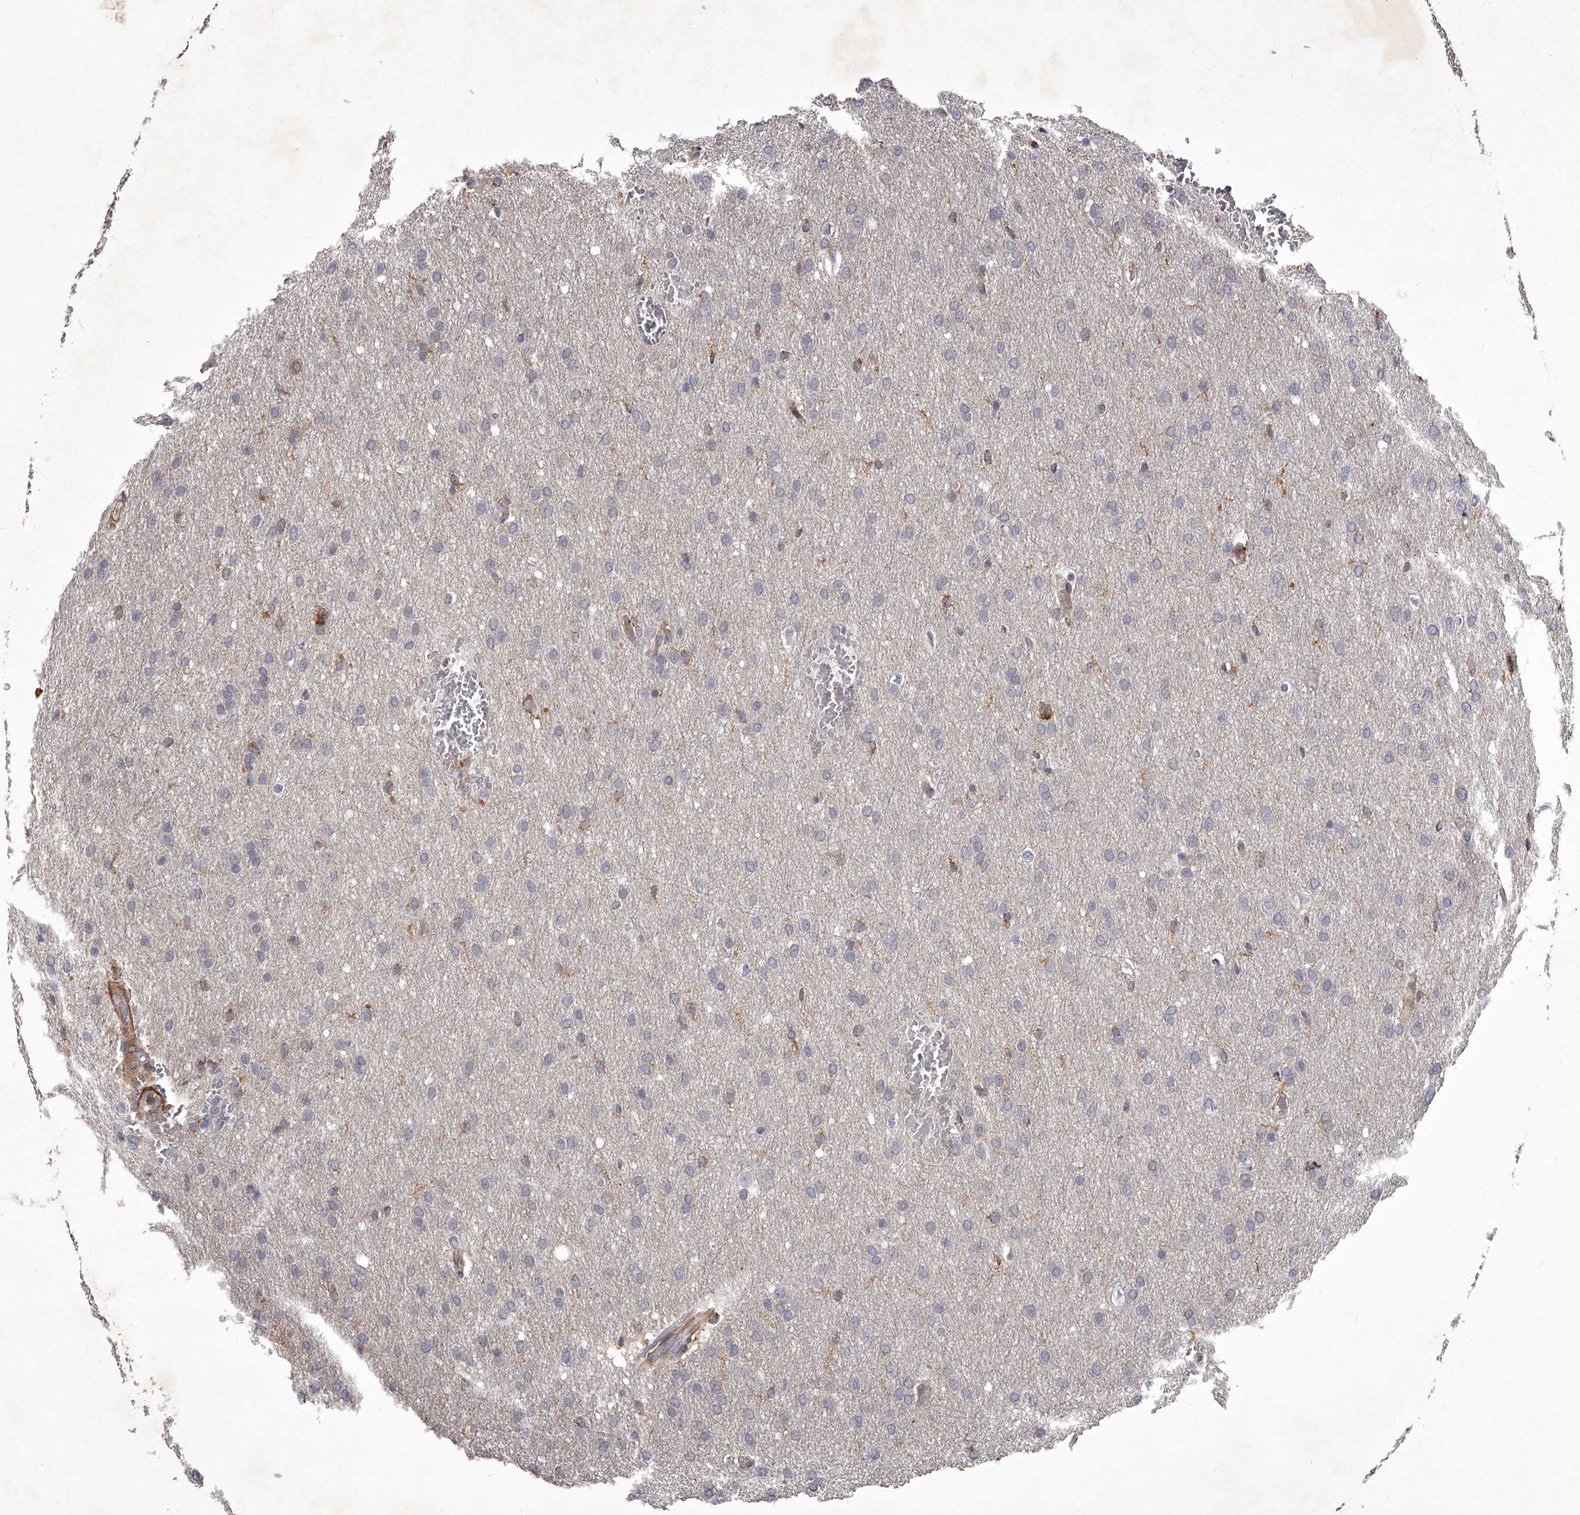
{"staining": {"intensity": "moderate", "quantity": "<25%", "location": "cytoplasmic/membranous"}, "tissue": "glioma", "cell_type": "Tumor cells", "image_type": "cancer", "snomed": [{"axis": "morphology", "description": "Glioma, malignant, Low grade"}, {"axis": "topography", "description": "Brain"}], "caption": "Immunohistochemistry (IHC) histopathology image of neoplastic tissue: glioma stained using immunohistochemistry (IHC) shows low levels of moderate protein expression localized specifically in the cytoplasmic/membranous of tumor cells, appearing as a cytoplasmic/membranous brown color.", "gene": "RRP36", "patient": {"sex": "female", "age": 37}}